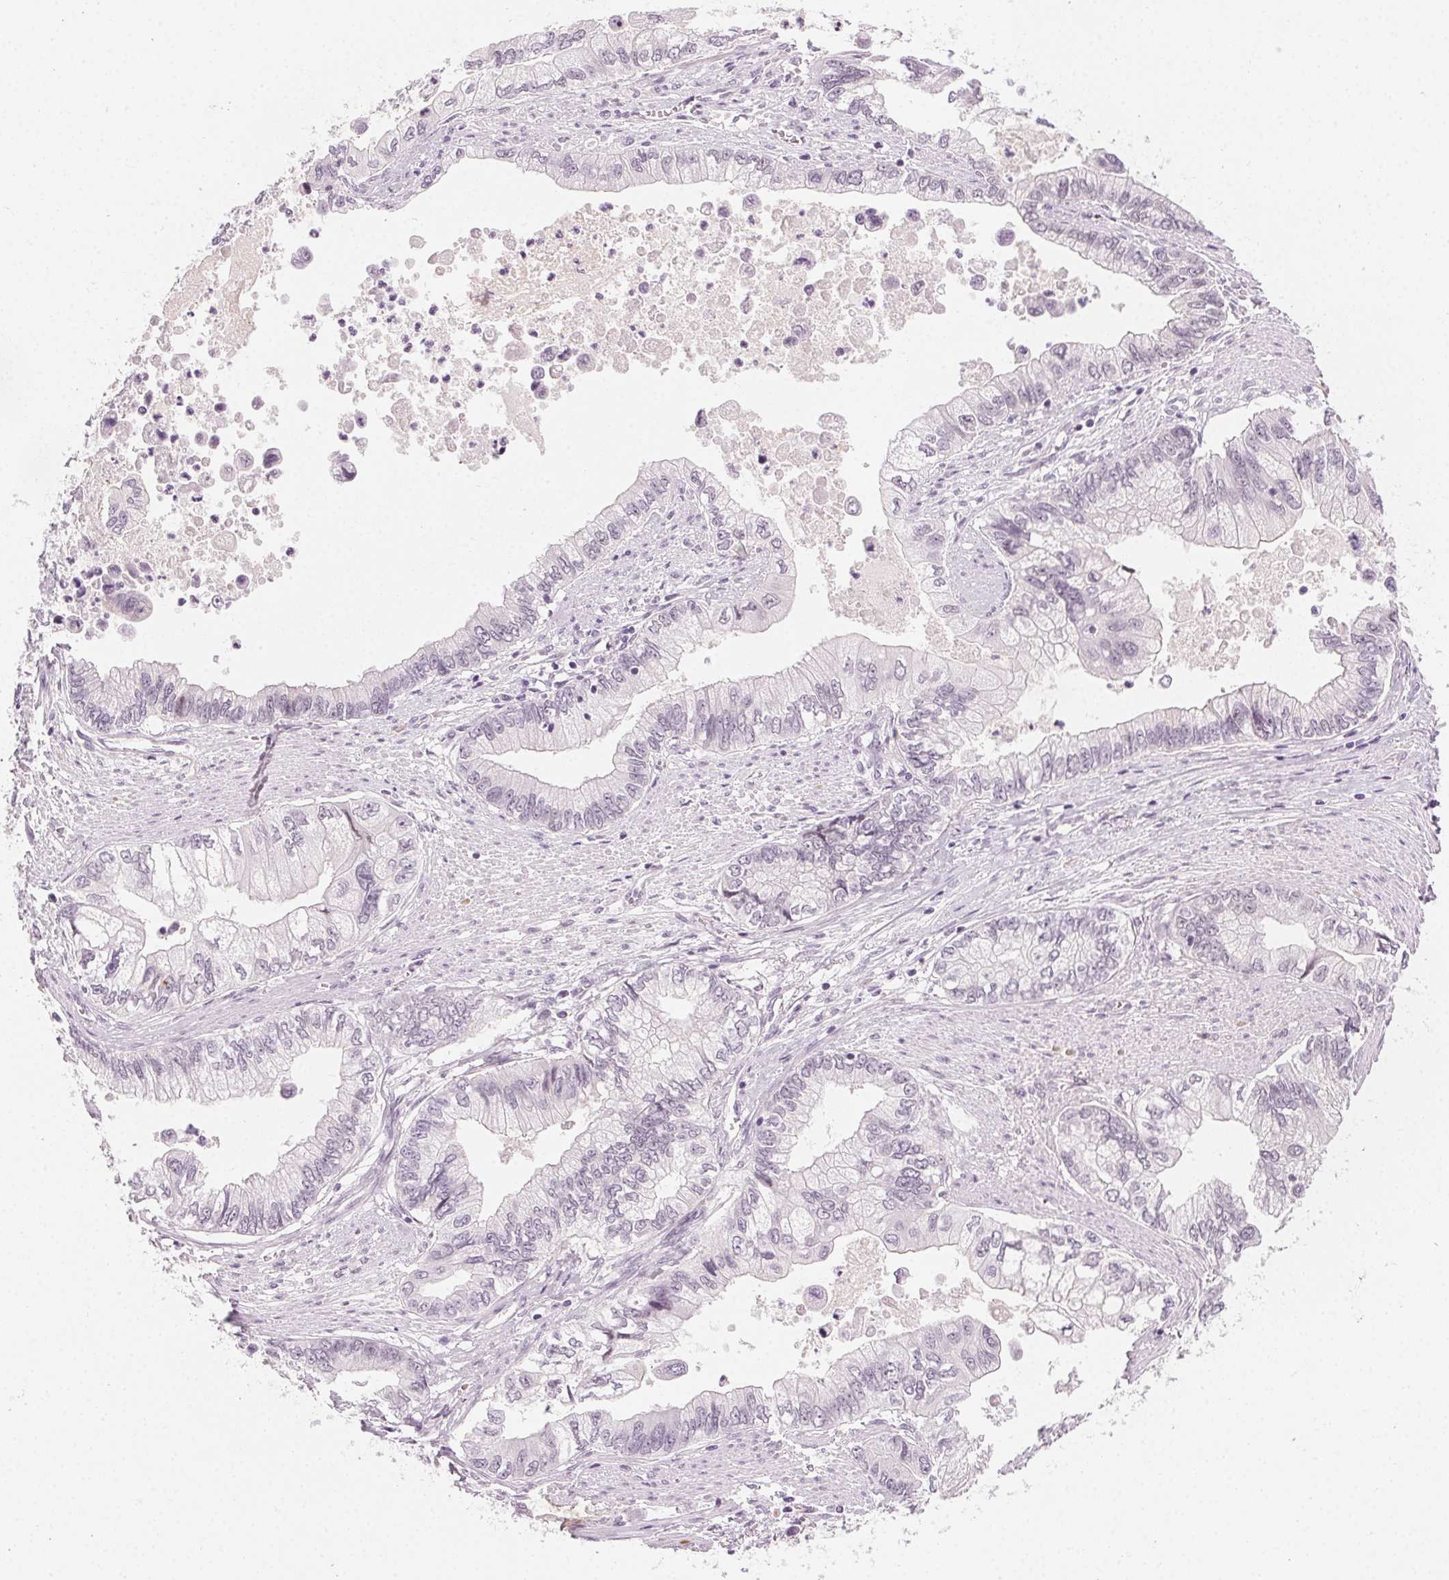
{"staining": {"intensity": "negative", "quantity": "none", "location": "none"}, "tissue": "stomach cancer", "cell_type": "Tumor cells", "image_type": "cancer", "snomed": [{"axis": "morphology", "description": "Adenocarcinoma, NOS"}, {"axis": "topography", "description": "Pancreas"}, {"axis": "topography", "description": "Stomach, upper"}], "caption": "The immunohistochemistry image has no significant positivity in tumor cells of adenocarcinoma (stomach) tissue. (Stains: DAB immunohistochemistry with hematoxylin counter stain, Microscopy: brightfield microscopy at high magnification).", "gene": "HSF5", "patient": {"sex": "male", "age": 77}}